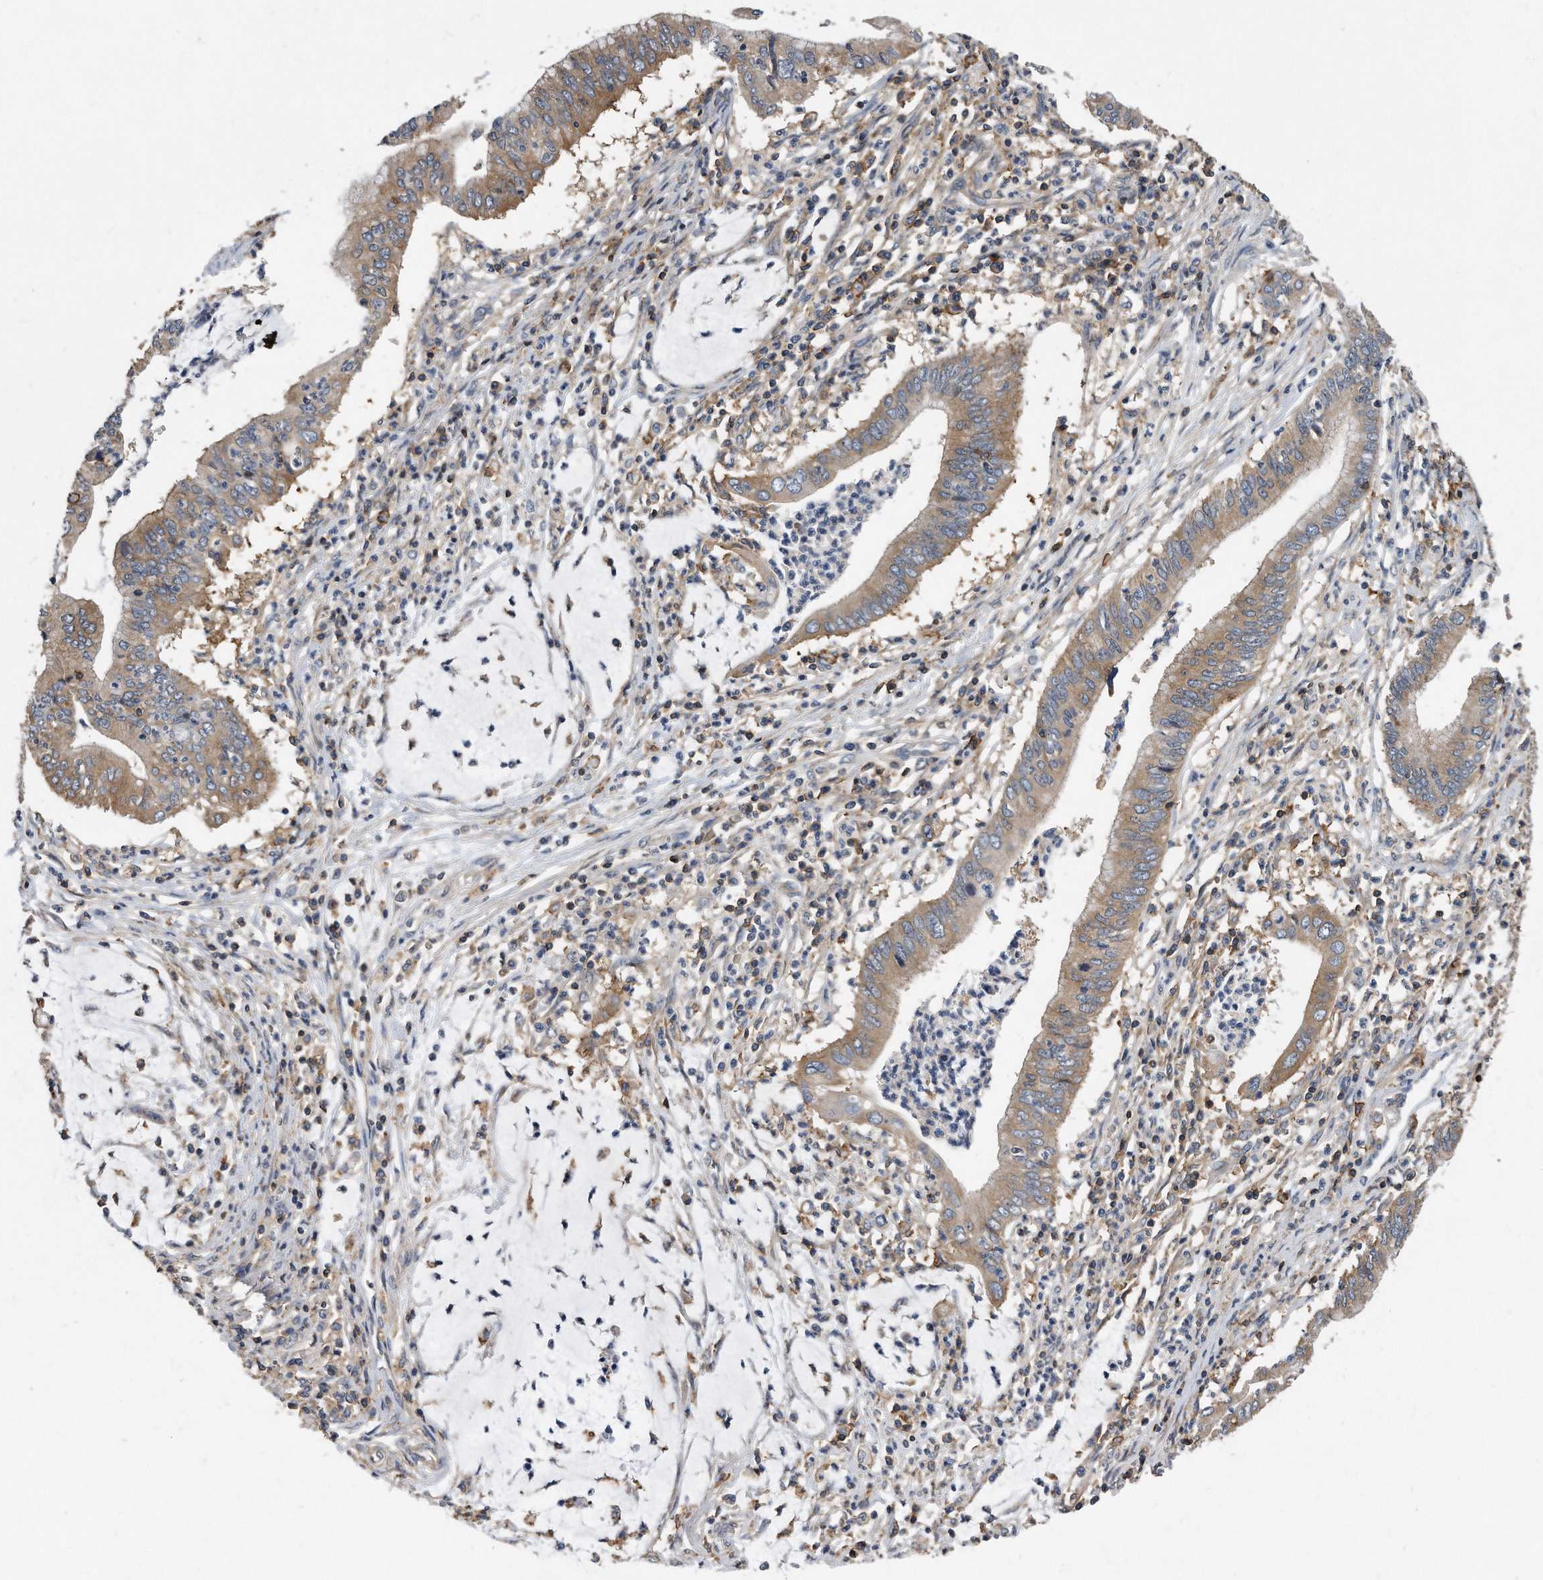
{"staining": {"intensity": "weak", "quantity": ">75%", "location": "cytoplasmic/membranous"}, "tissue": "cervical cancer", "cell_type": "Tumor cells", "image_type": "cancer", "snomed": [{"axis": "morphology", "description": "Adenocarcinoma, NOS"}, {"axis": "topography", "description": "Cervix"}], "caption": "IHC photomicrograph of human adenocarcinoma (cervical) stained for a protein (brown), which displays low levels of weak cytoplasmic/membranous positivity in about >75% of tumor cells.", "gene": "ATG5", "patient": {"sex": "female", "age": 36}}